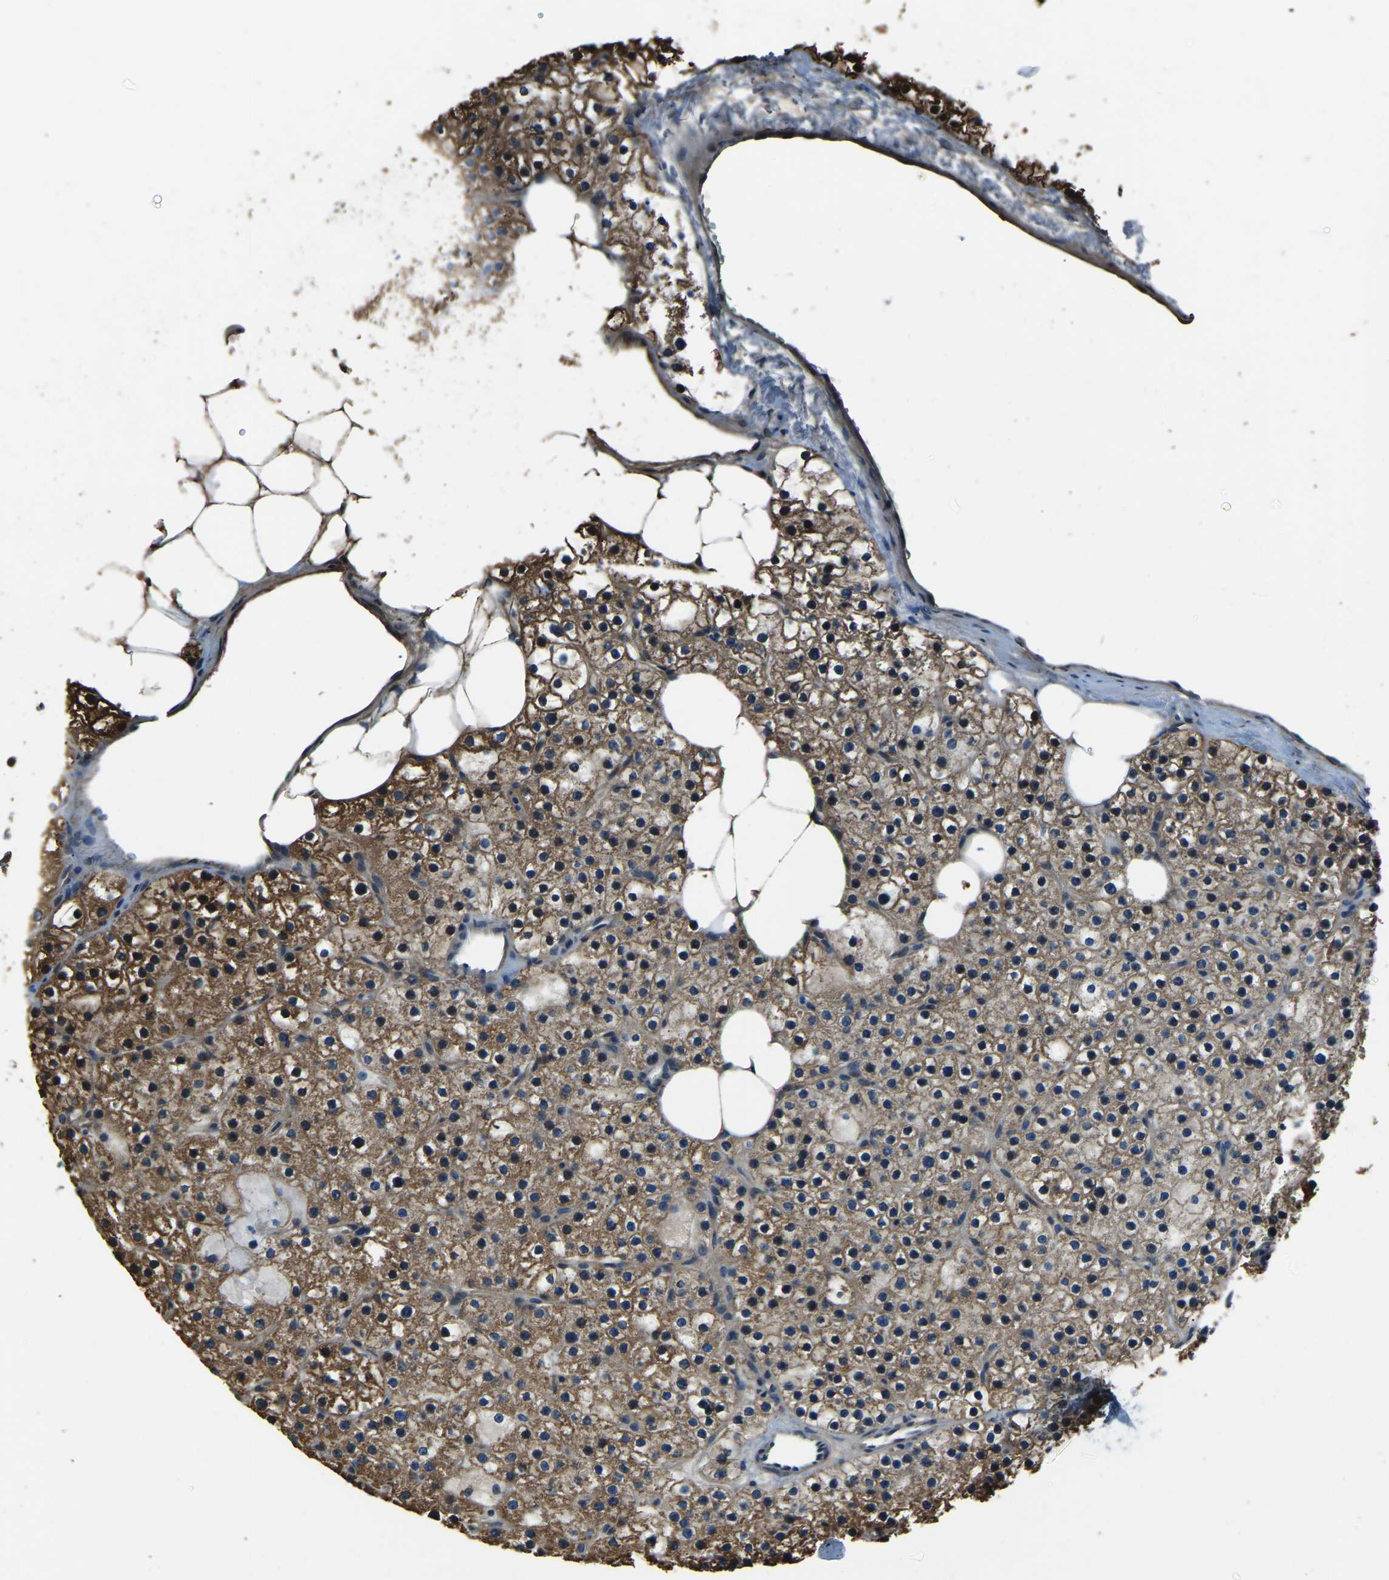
{"staining": {"intensity": "moderate", "quantity": ">75%", "location": "cytoplasmic/membranous"}, "tissue": "parathyroid gland", "cell_type": "Glandular cells", "image_type": "normal", "snomed": [{"axis": "morphology", "description": "Normal tissue, NOS"}, {"axis": "morphology", "description": "Adenoma, NOS"}, {"axis": "topography", "description": "Parathyroid gland"}], "caption": "Benign parathyroid gland shows moderate cytoplasmic/membranous staining in about >75% of glandular cells.", "gene": "COL3A1", "patient": {"sex": "female", "age": 70}}